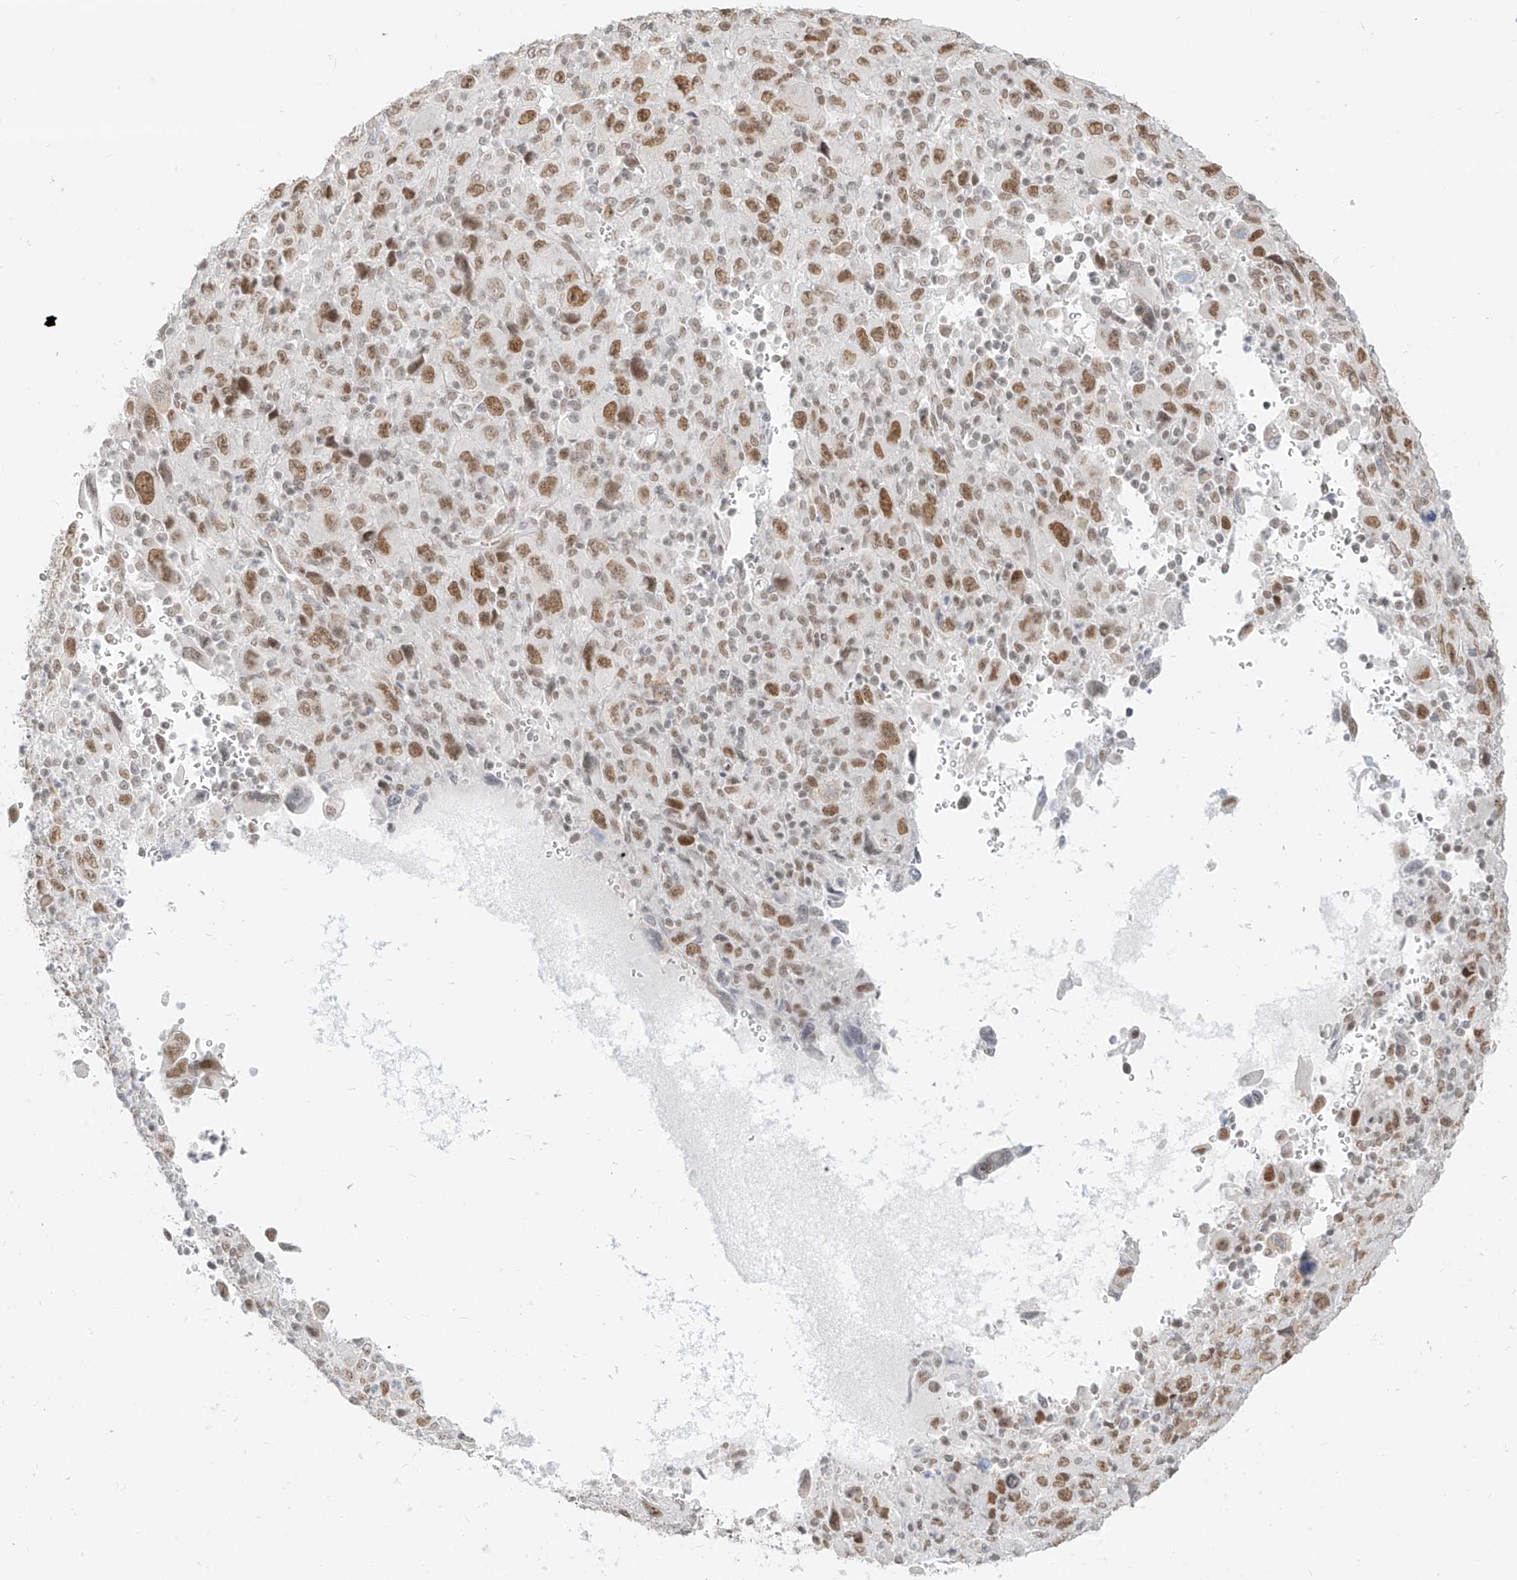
{"staining": {"intensity": "moderate", "quantity": ">75%", "location": "nuclear"}, "tissue": "melanoma", "cell_type": "Tumor cells", "image_type": "cancer", "snomed": [{"axis": "morphology", "description": "Malignant melanoma, Metastatic site"}, {"axis": "topography", "description": "Skin"}], "caption": "Protein expression analysis of human melanoma reveals moderate nuclear positivity in about >75% of tumor cells.", "gene": "SUPT5H", "patient": {"sex": "female", "age": 56}}